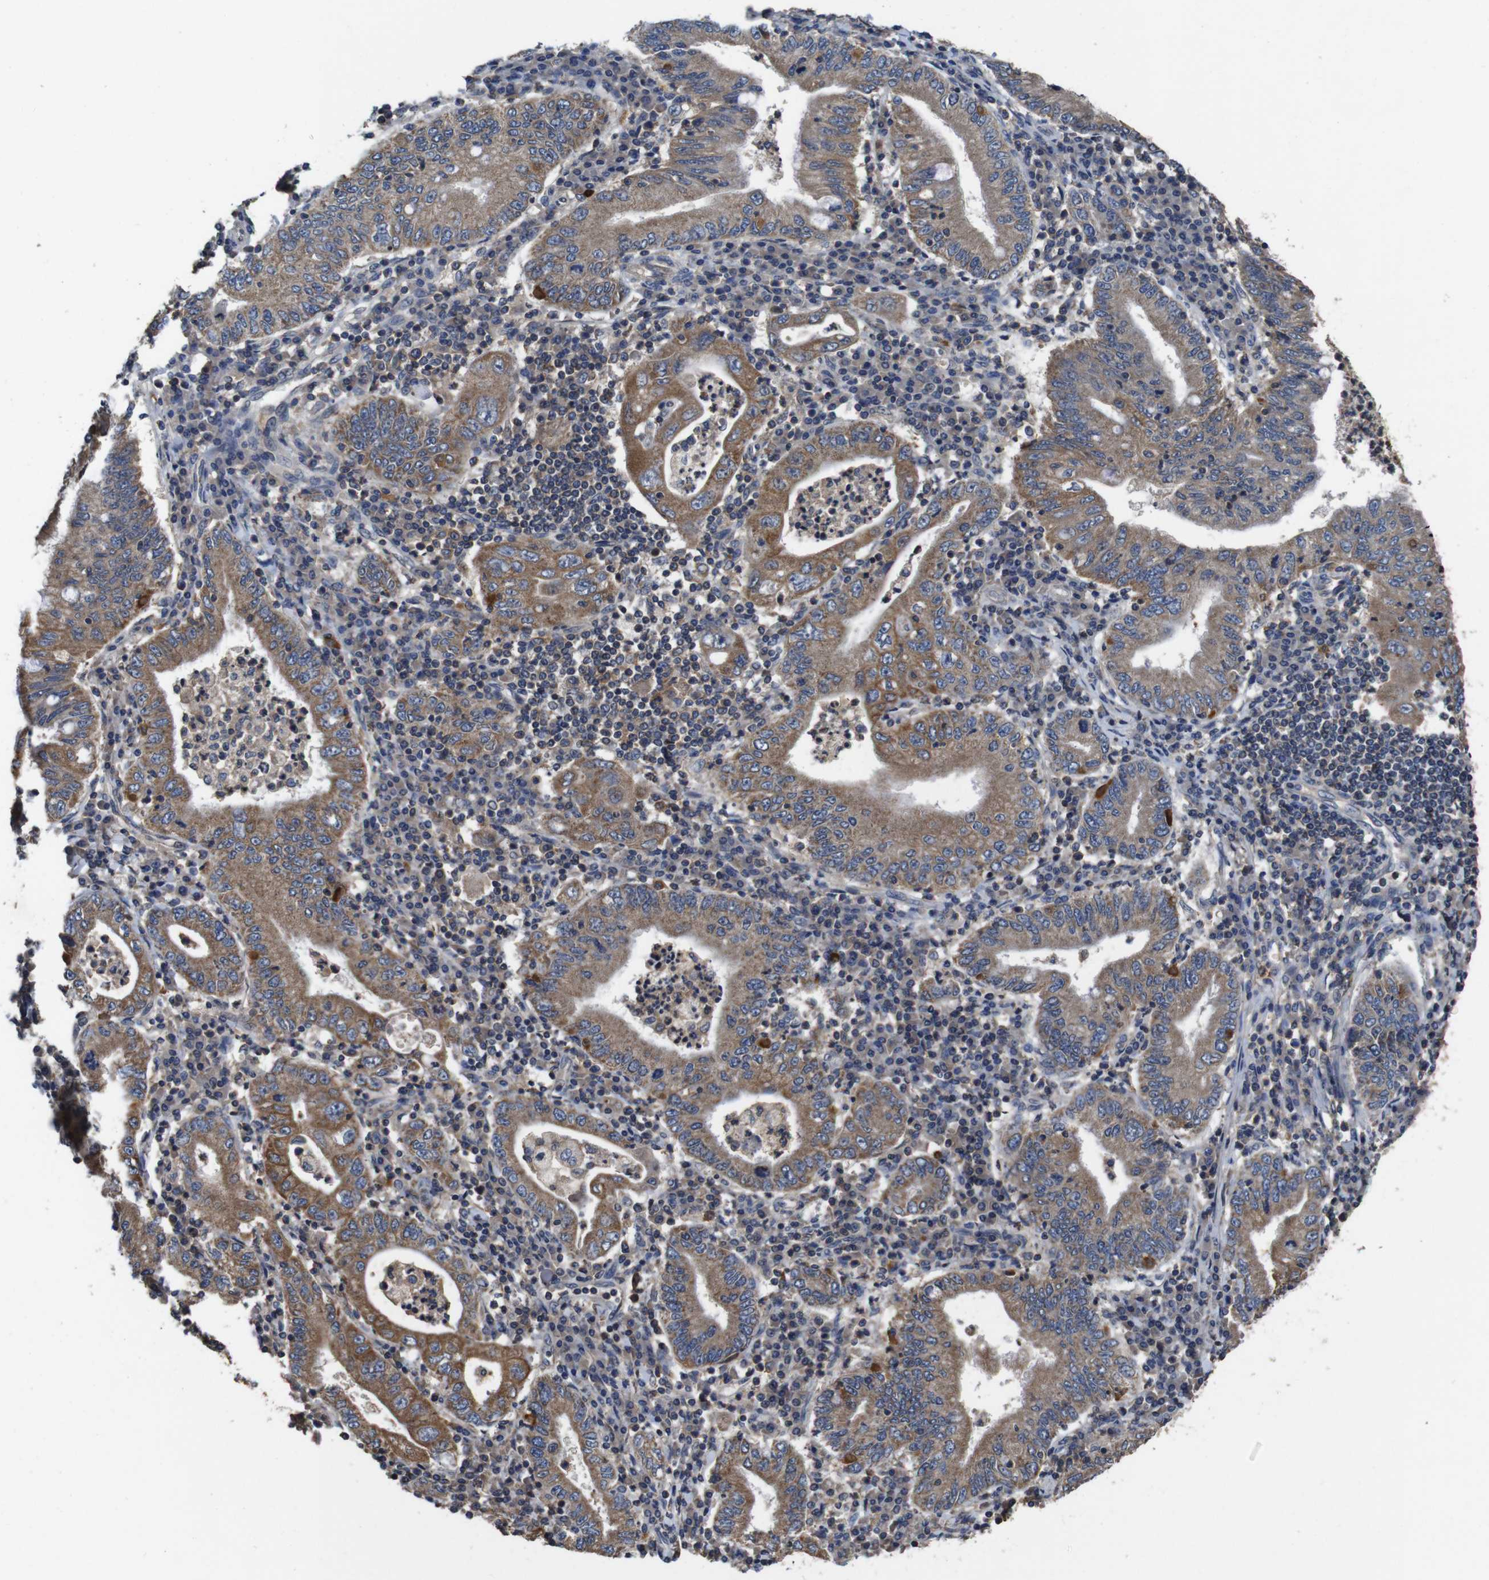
{"staining": {"intensity": "moderate", "quantity": ">75%", "location": "cytoplasmic/membranous"}, "tissue": "stomach cancer", "cell_type": "Tumor cells", "image_type": "cancer", "snomed": [{"axis": "morphology", "description": "Normal tissue, NOS"}, {"axis": "morphology", "description": "Adenocarcinoma, NOS"}, {"axis": "topography", "description": "Esophagus"}, {"axis": "topography", "description": "Stomach, upper"}, {"axis": "topography", "description": "Peripheral nerve tissue"}], "caption": "A brown stain labels moderate cytoplasmic/membranous positivity of a protein in human adenocarcinoma (stomach) tumor cells. The protein of interest is stained brown, and the nuclei are stained in blue (DAB (3,3'-diaminobenzidine) IHC with brightfield microscopy, high magnification).", "gene": "GLIPR1", "patient": {"sex": "male", "age": 62}}